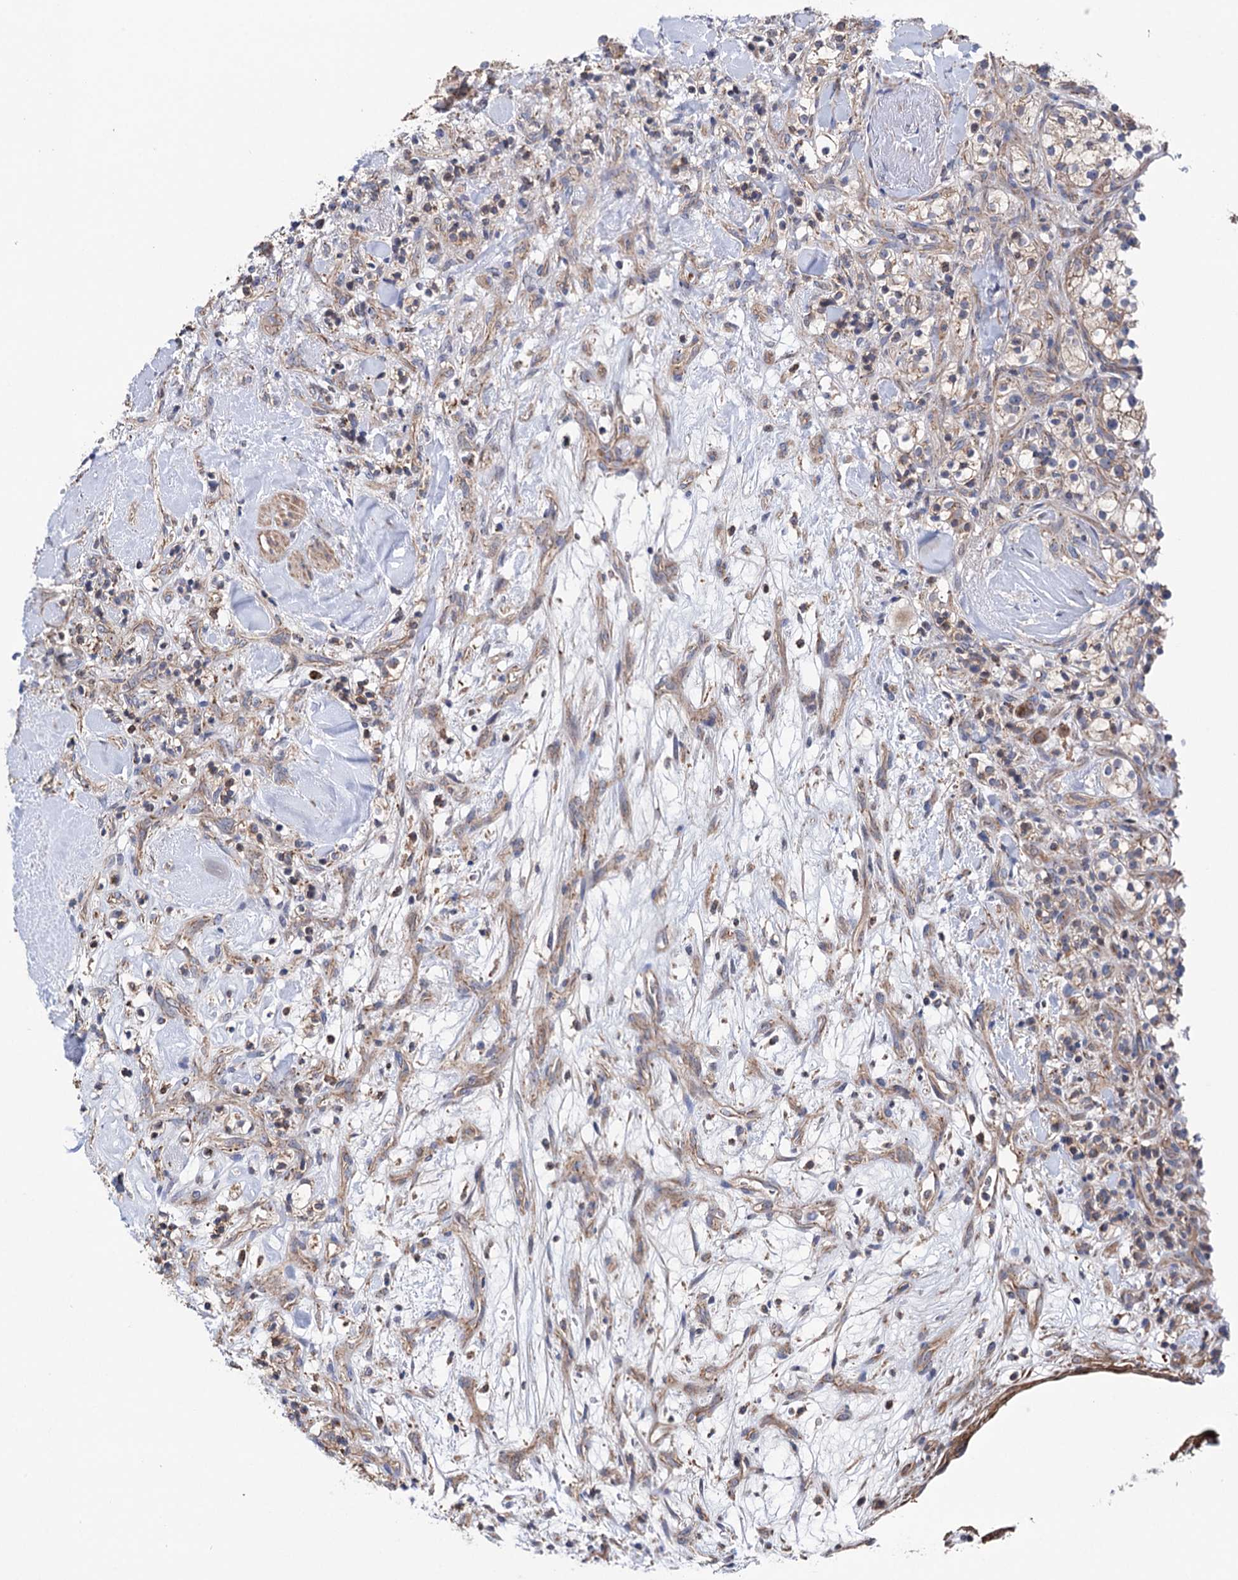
{"staining": {"intensity": "moderate", "quantity": "25%-75%", "location": "cytoplasmic/membranous"}, "tissue": "renal cancer", "cell_type": "Tumor cells", "image_type": "cancer", "snomed": [{"axis": "morphology", "description": "Adenocarcinoma, NOS"}, {"axis": "topography", "description": "Kidney"}], "caption": "The histopathology image reveals a brown stain indicating the presence of a protein in the cytoplasmic/membranous of tumor cells in renal adenocarcinoma.", "gene": "SUCLA2", "patient": {"sex": "male", "age": 77}}